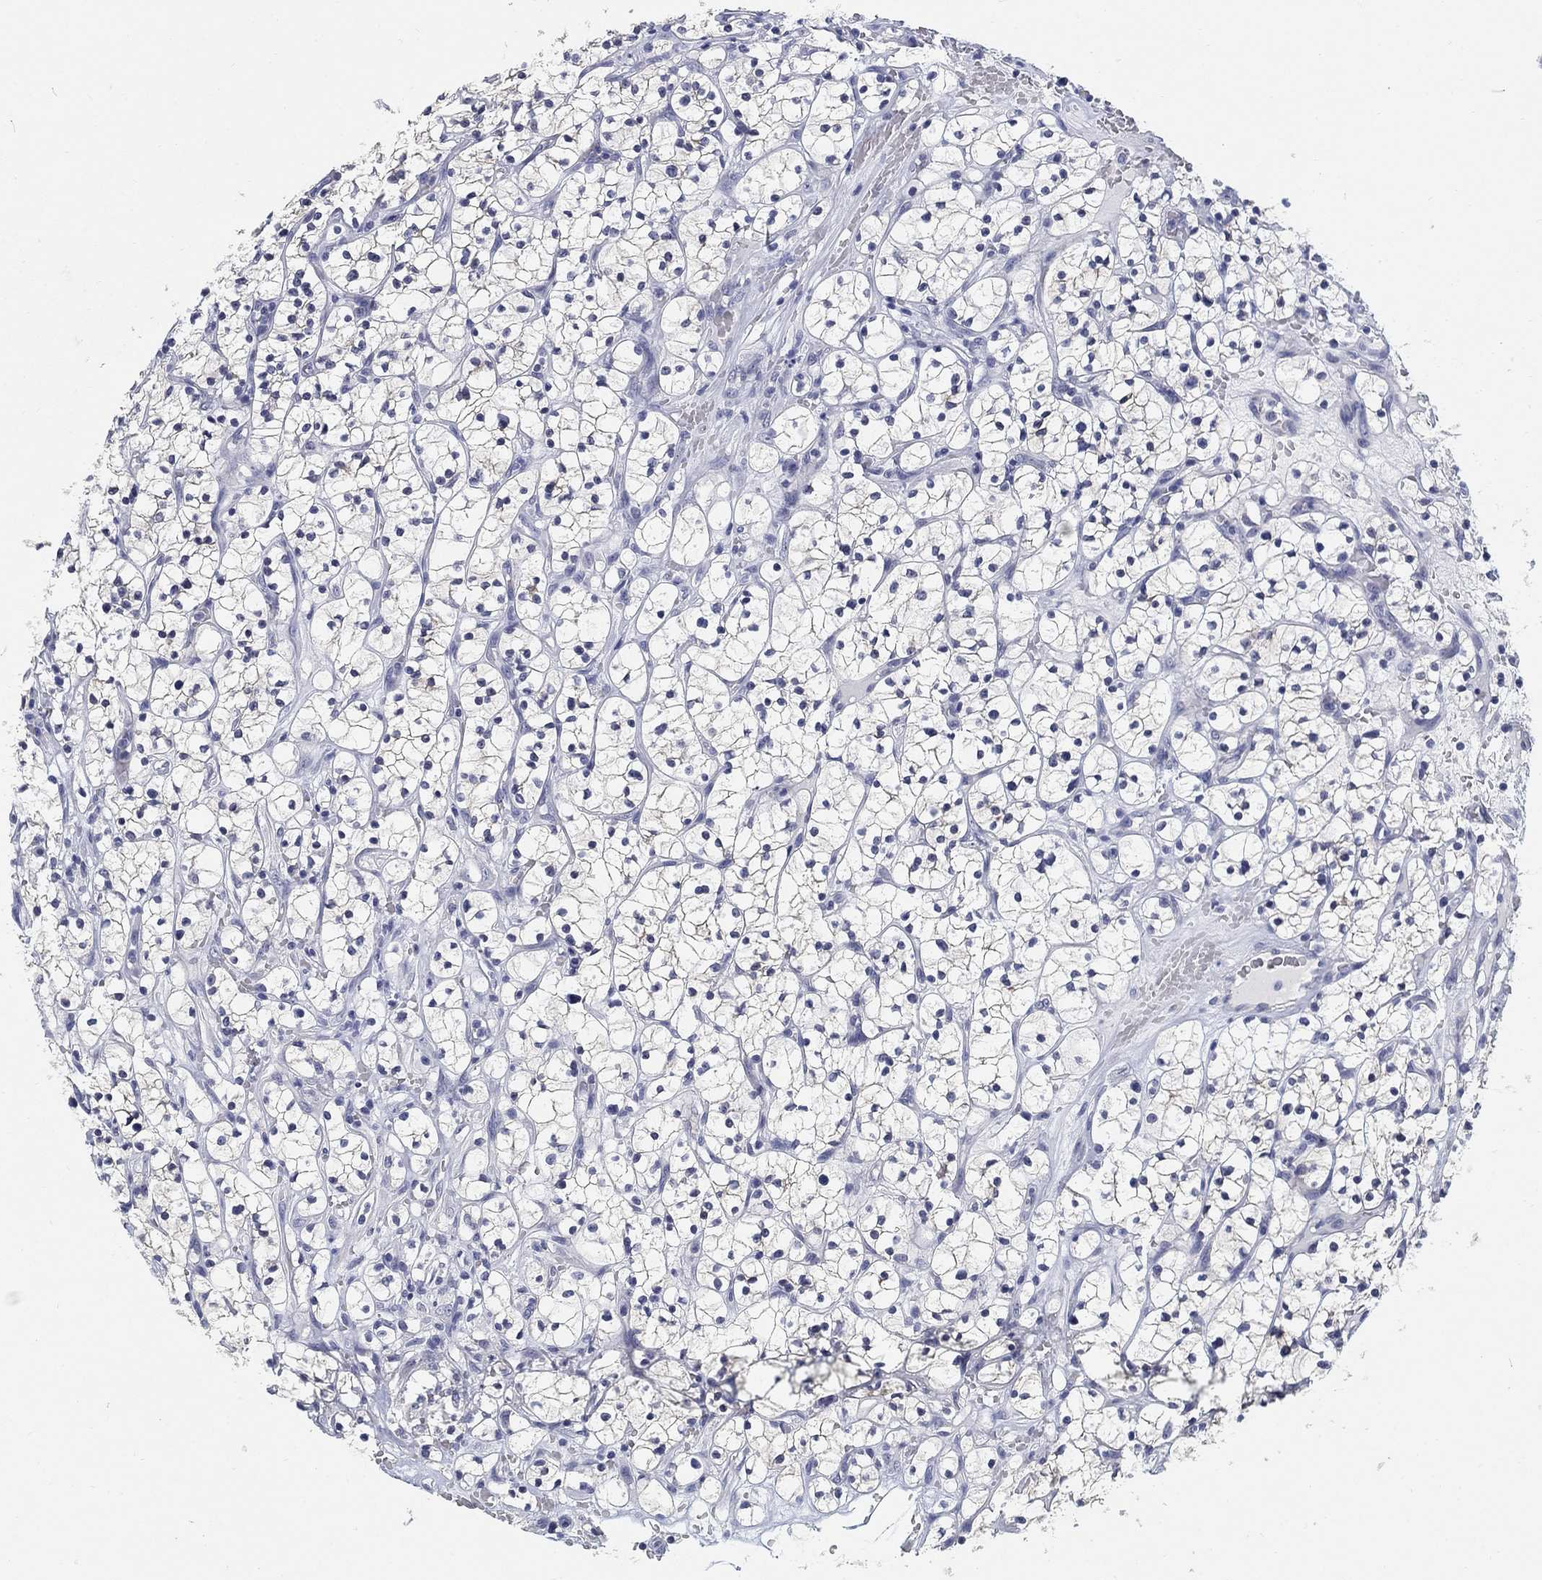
{"staining": {"intensity": "negative", "quantity": "none", "location": "none"}, "tissue": "renal cancer", "cell_type": "Tumor cells", "image_type": "cancer", "snomed": [{"axis": "morphology", "description": "Adenocarcinoma, NOS"}, {"axis": "topography", "description": "Kidney"}], "caption": "The immunohistochemistry (IHC) photomicrograph has no significant expression in tumor cells of renal cancer (adenocarcinoma) tissue.", "gene": "CLUL1", "patient": {"sex": "female", "age": 64}}